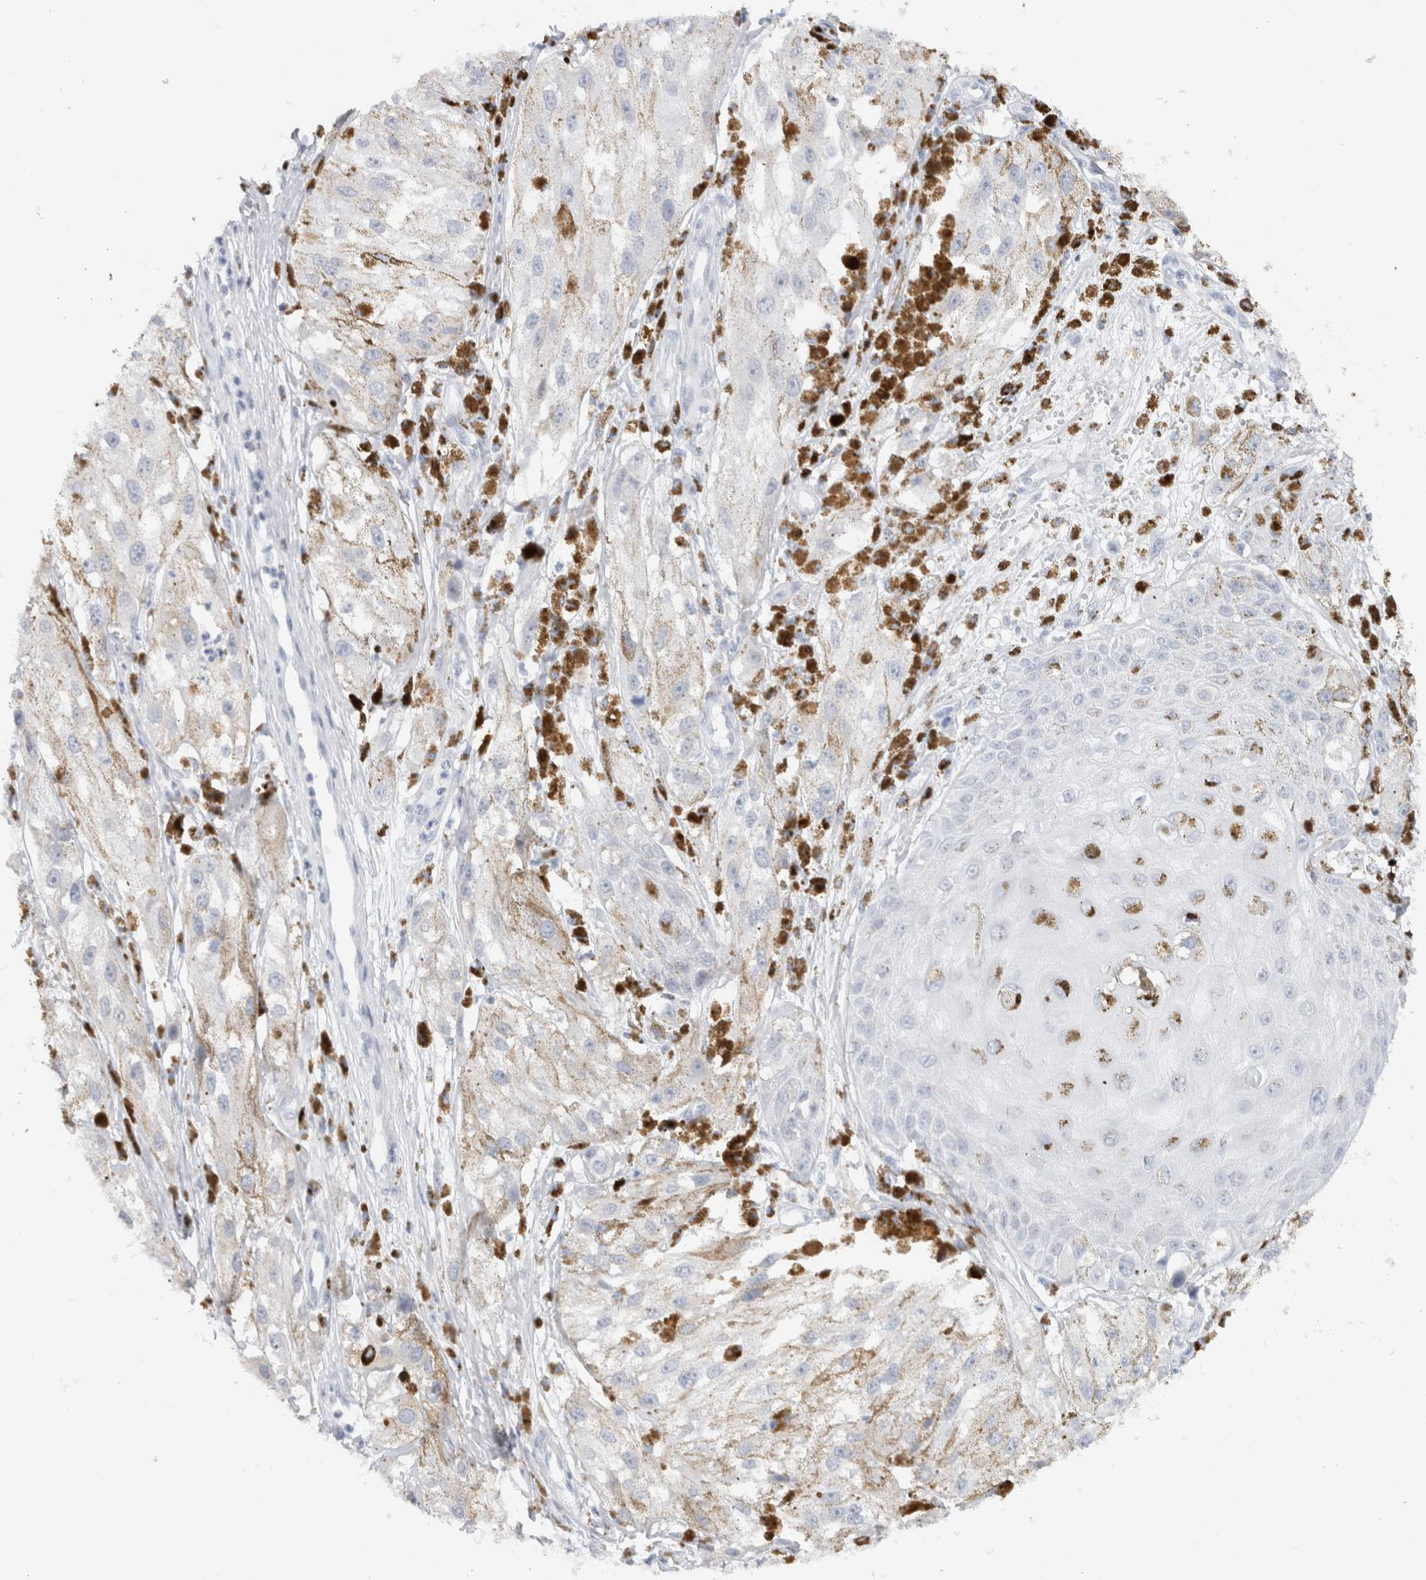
{"staining": {"intensity": "negative", "quantity": "none", "location": "none"}, "tissue": "melanoma", "cell_type": "Tumor cells", "image_type": "cancer", "snomed": [{"axis": "morphology", "description": "Malignant melanoma, NOS"}, {"axis": "topography", "description": "Skin"}], "caption": "The immunohistochemistry photomicrograph has no significant staining in tumor cells of melanoma tissue. (DAB IHC, high magnification).", "gene": "C9orf50", "patient": {"sex": "male", "age": 88}}